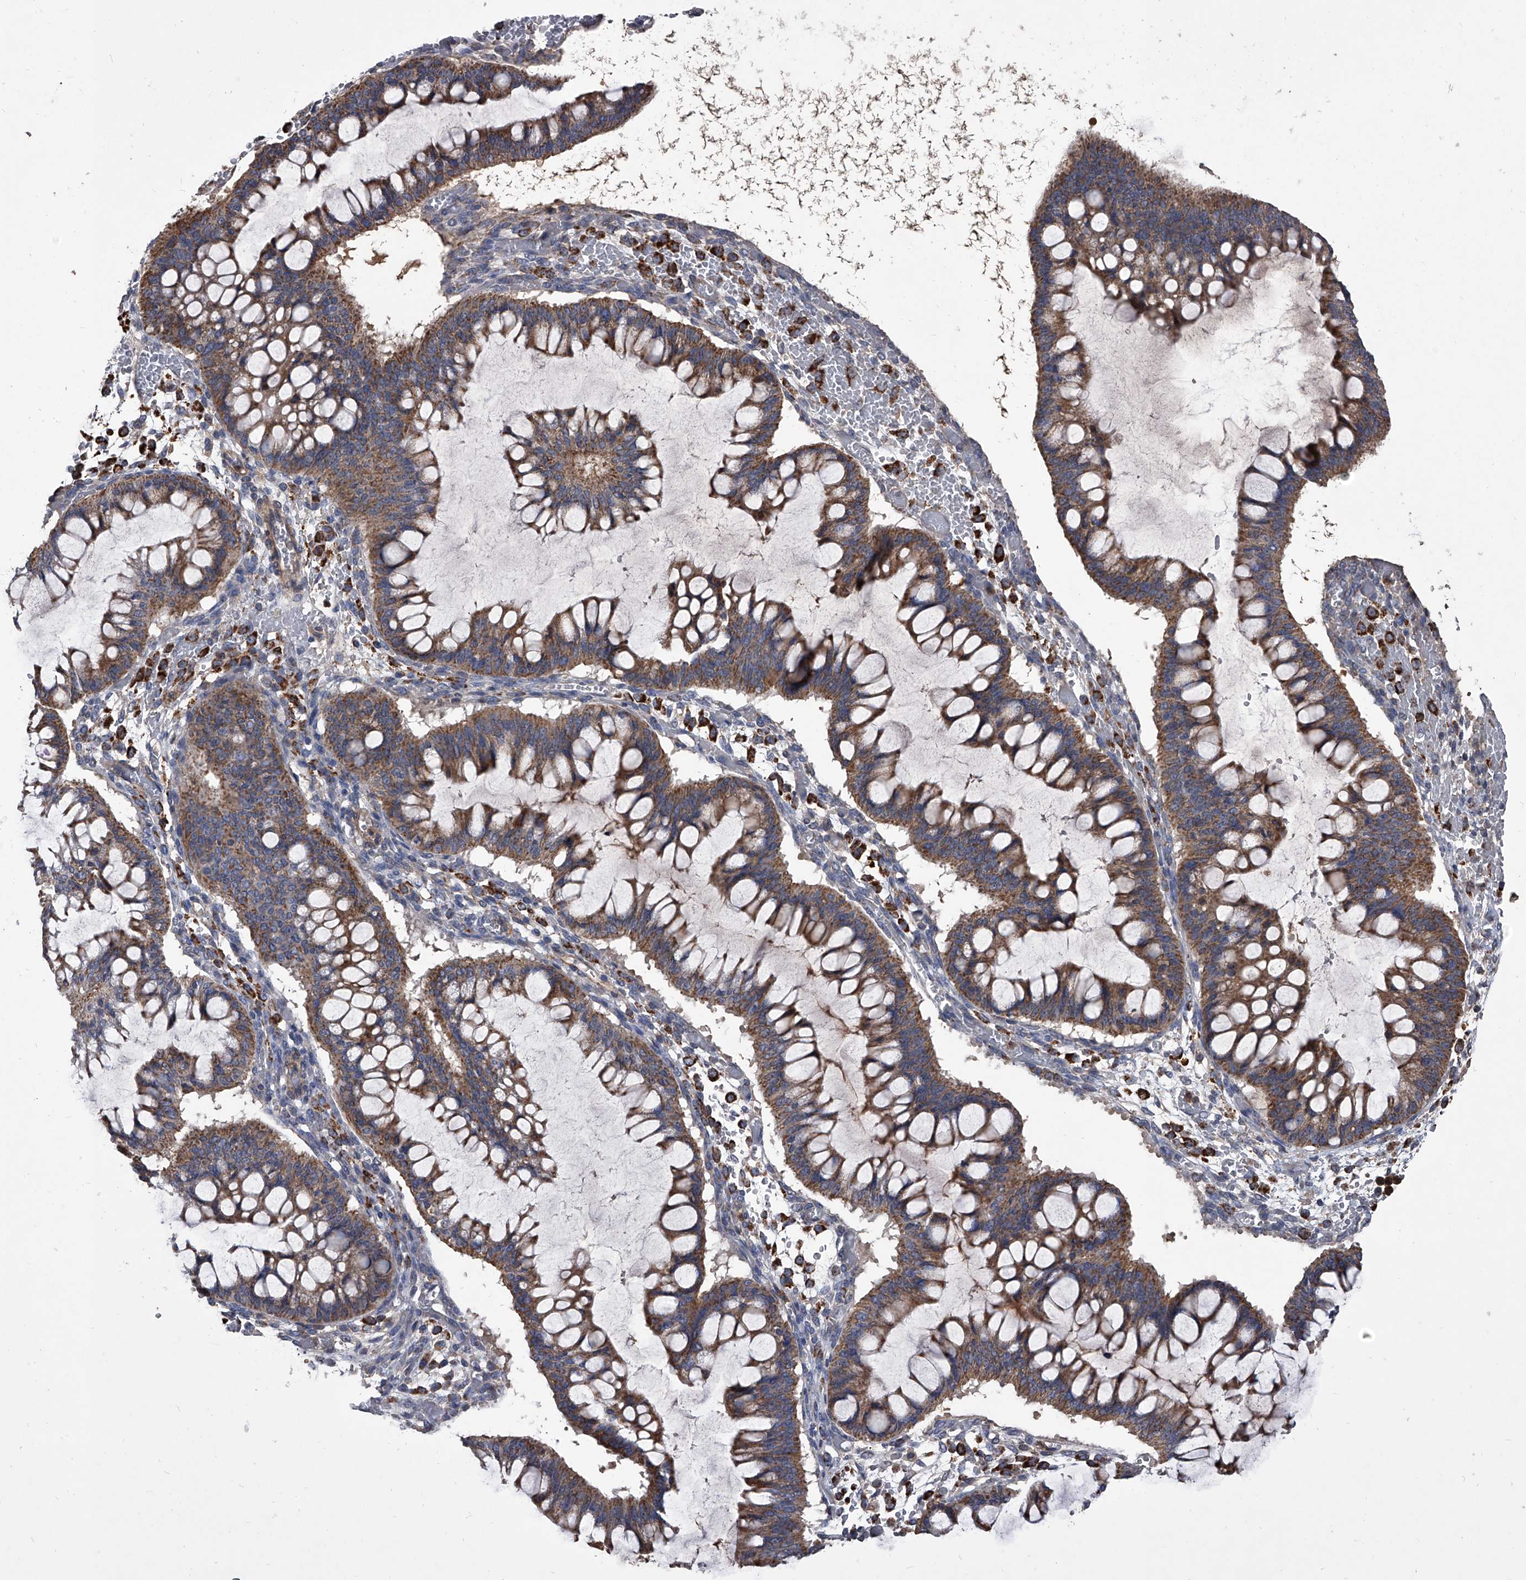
{"staining": {"intensity": "moderate", "quantity": ">75%", "location": "cytoplasmic/membranous"}, "tissue": "ovarian cancer", "cell_type": "Tumor cells", "image_type": "cancer", "snomed": [{"axis": "morphology", "description": "Cystadenocarcinoma, mucinous, NOS"}, {"axis": "topography", "description": "Ovary"}], "caption": "Immunohistochemistry (IHC) photomicrograph of human ovarian cancer stained for a protein (brown), which shows medium levels of moderate cytoplasmic/membranous staining in approximately >75% of tumor cells.", "gene": "NRP1", "patient": {"sex": "female", "age": 73}}